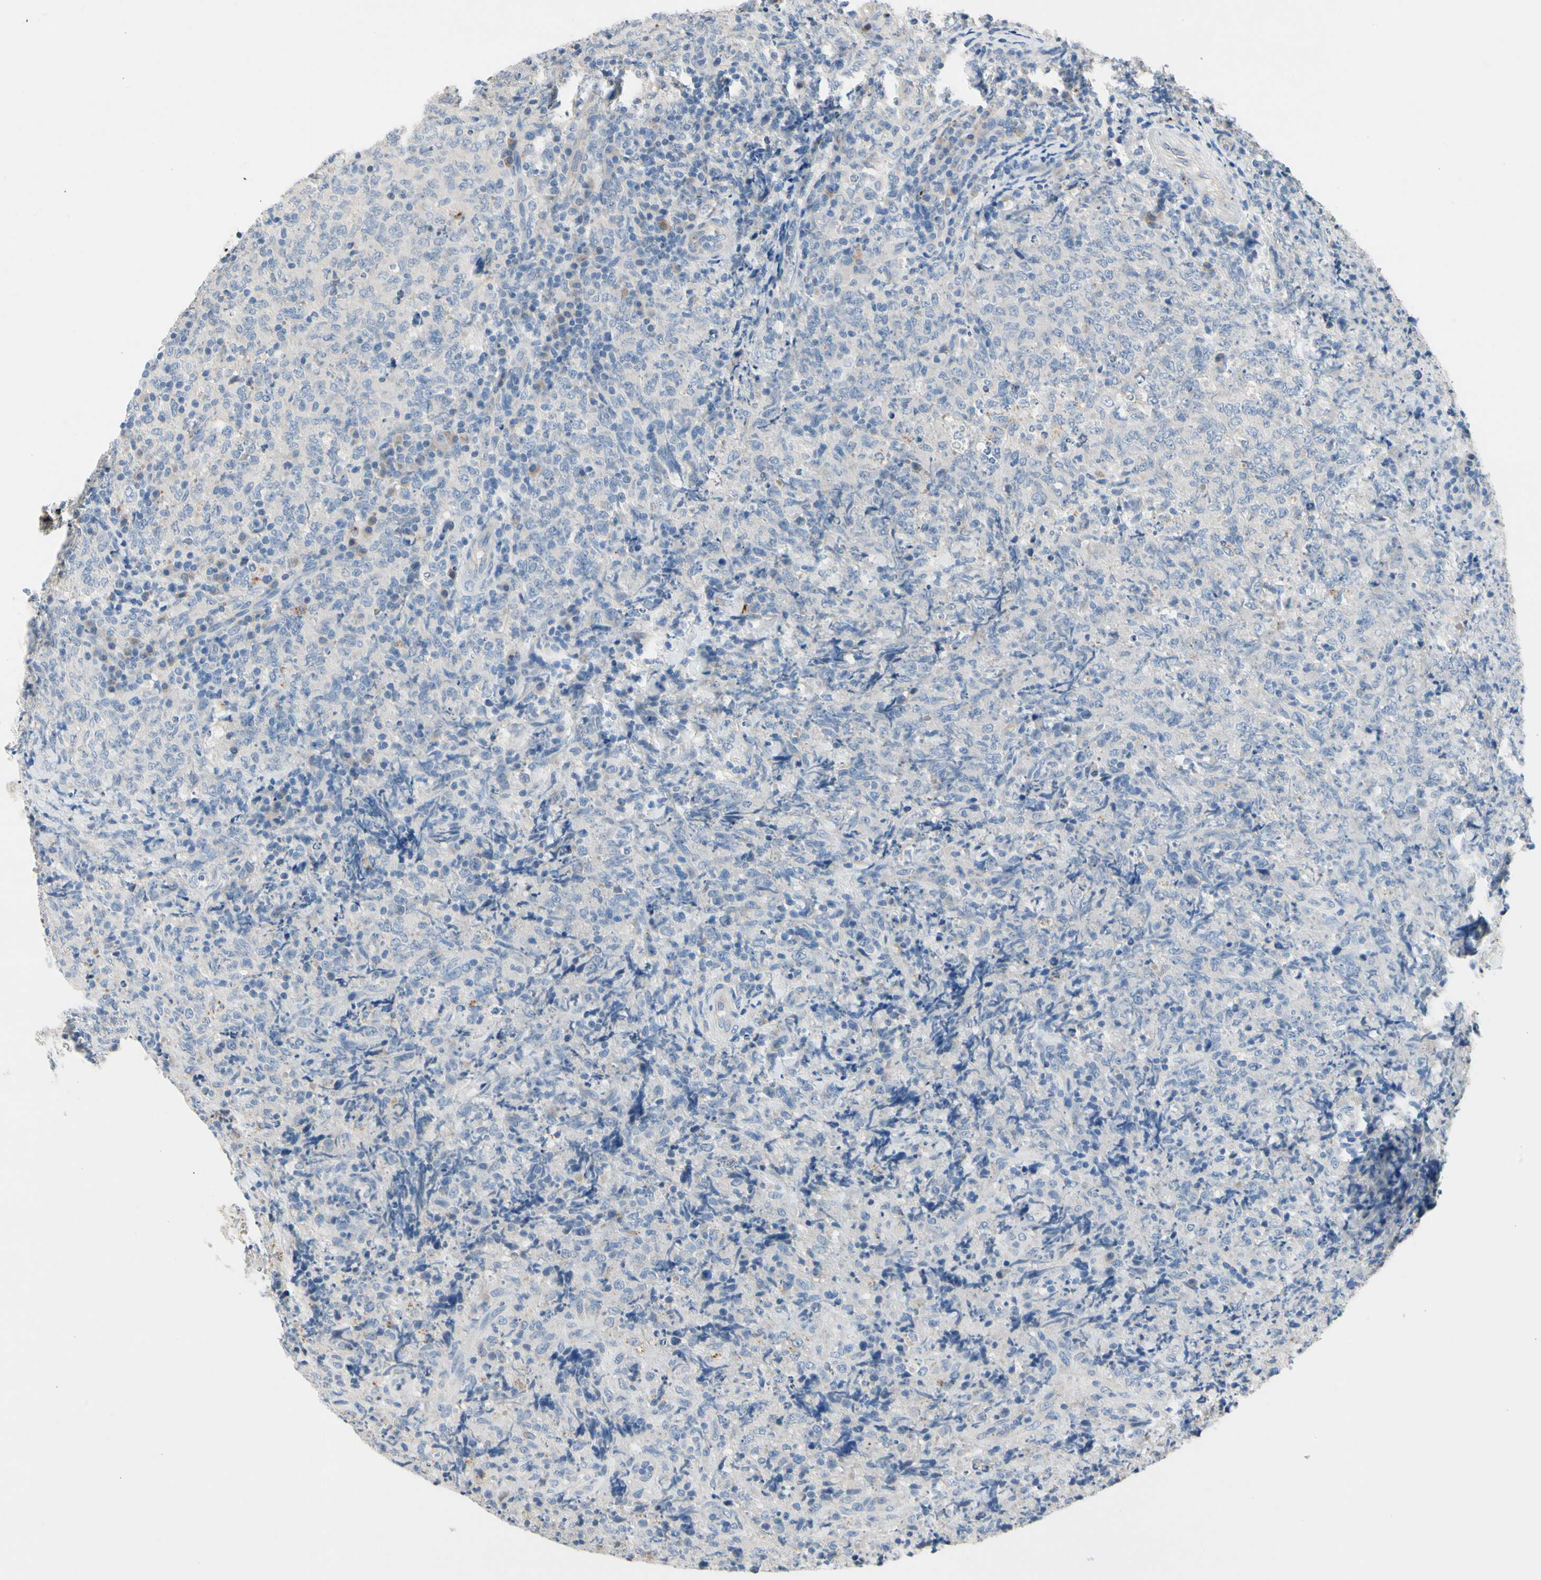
{"staining": {"intensity": "negative", "quantity": "none", "location": "none"}, "tissue": "lymphoma", "cell_type": "Tumor cells", "image_type": "cancer", "snomed": [{"axis": "morphology", "description": "Malignant lymphoma, non-Hodgkin's type, High grade"}, {"axis": "topography", "description": "Tonsil"}], "caption": "DAB (3,3'-diaminobenzidine) immunohistochemical staining of human high-grade malignant lymphoma, non-Hodgkin's type demonstrates no significant positivity in tumor cells. Brightfield microscopy of immunohistochemistry (IHC) stained with DAB (3,3'-diaminobenzidine) (brown) and hematoxylin (blue), captured at high magnification.", "gene": "RETSAT", "patient": {"sex": "female", "age": 36}}